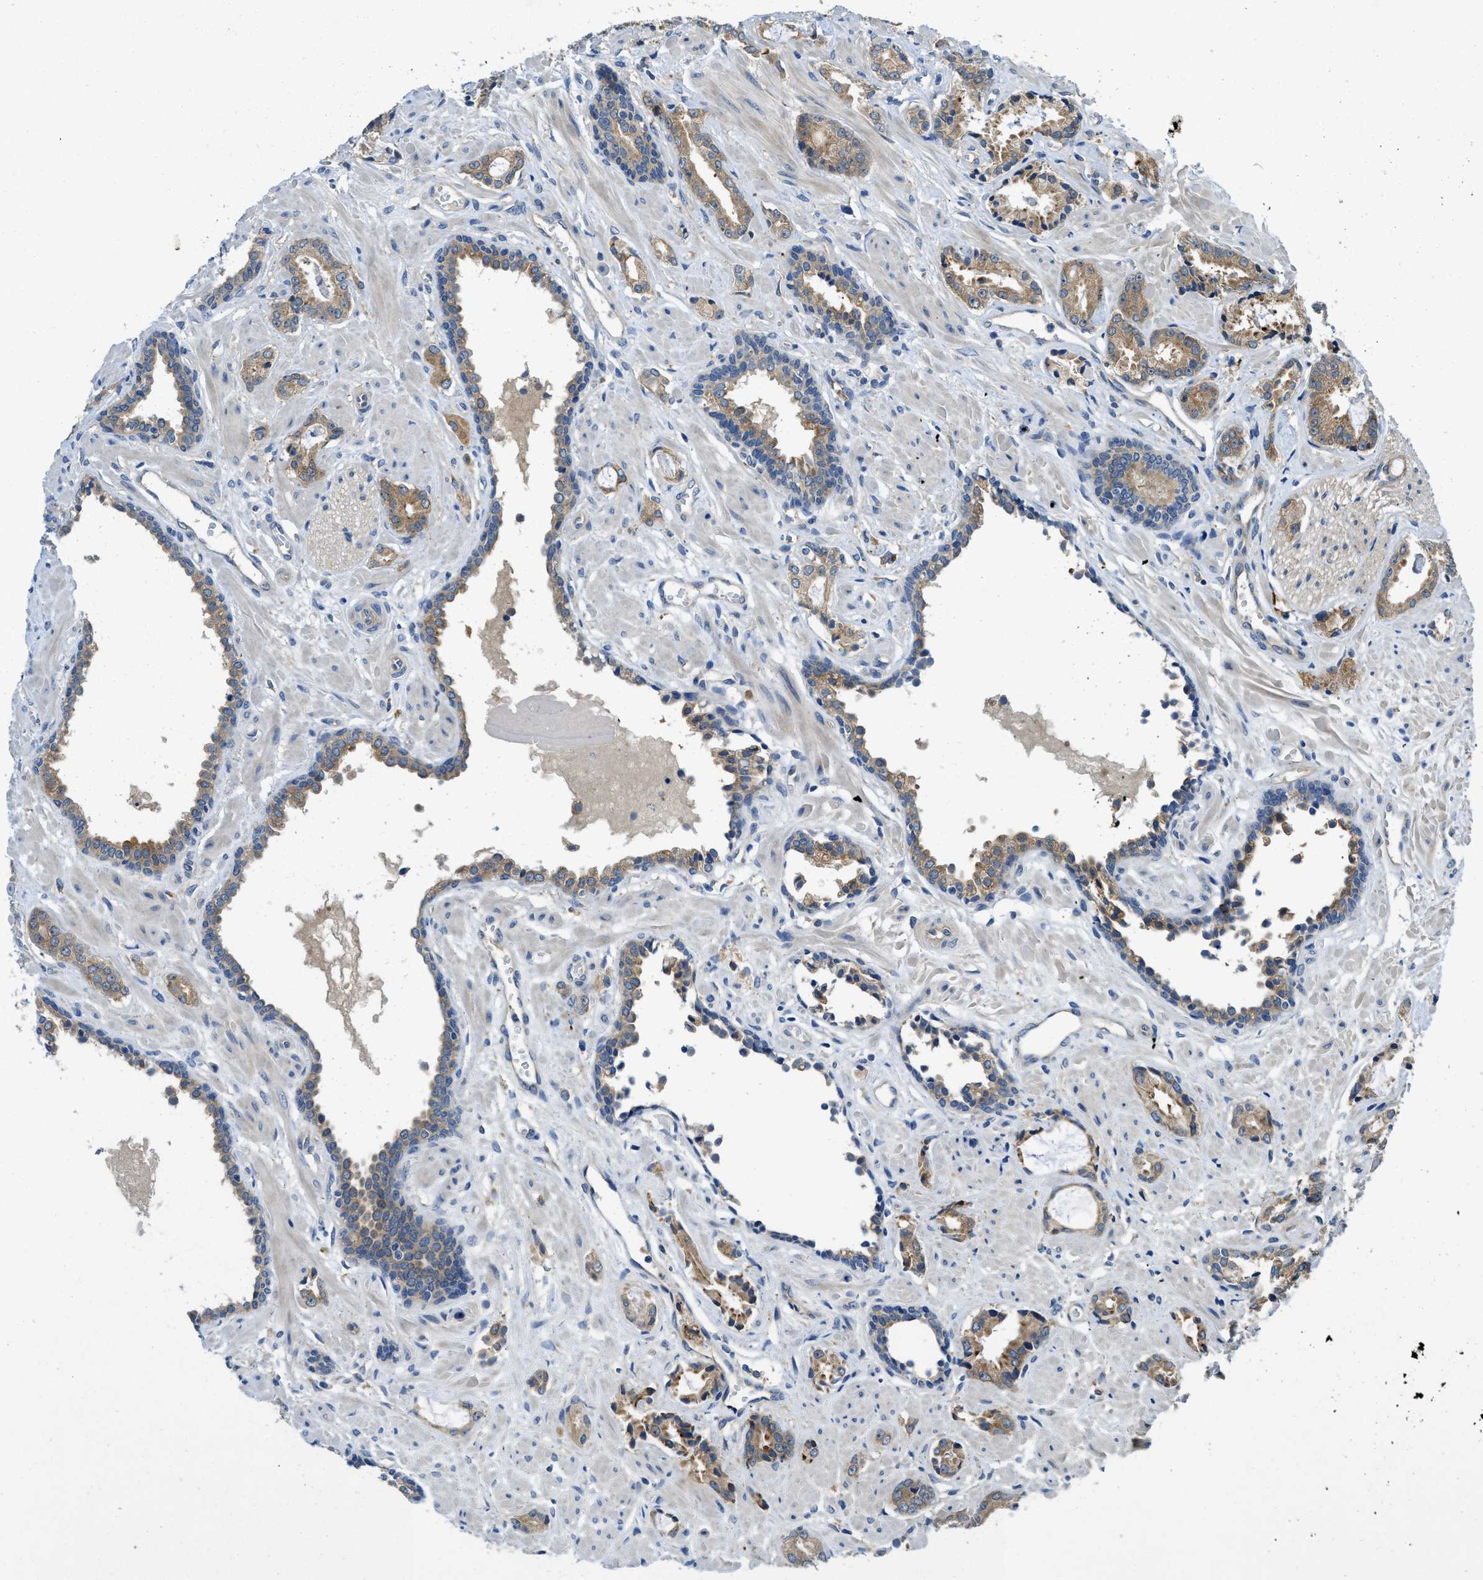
{"staining": {"intensity": "moderate", "quantity": ">75%", "location": "cytoplasmic/membranous"}, "tissue": "prostate cancer", "cell_type": "Tumor cells", "image_type": "cancer", "snomed": [{"axis": "morphology", "description": "Adenocarcinoma, Low grade"}, {"axis": "topography", "description": "Prostate"}], "caption": "This histopathology image demonstrates IHC staining of prostate adenocarcinoma (low-grade), with medium moderate cytoplasmic/membranous expression in about >75% of tumor cells.", "gene": "RIPK2", "patient": {"sex": "male", "age": 53}}